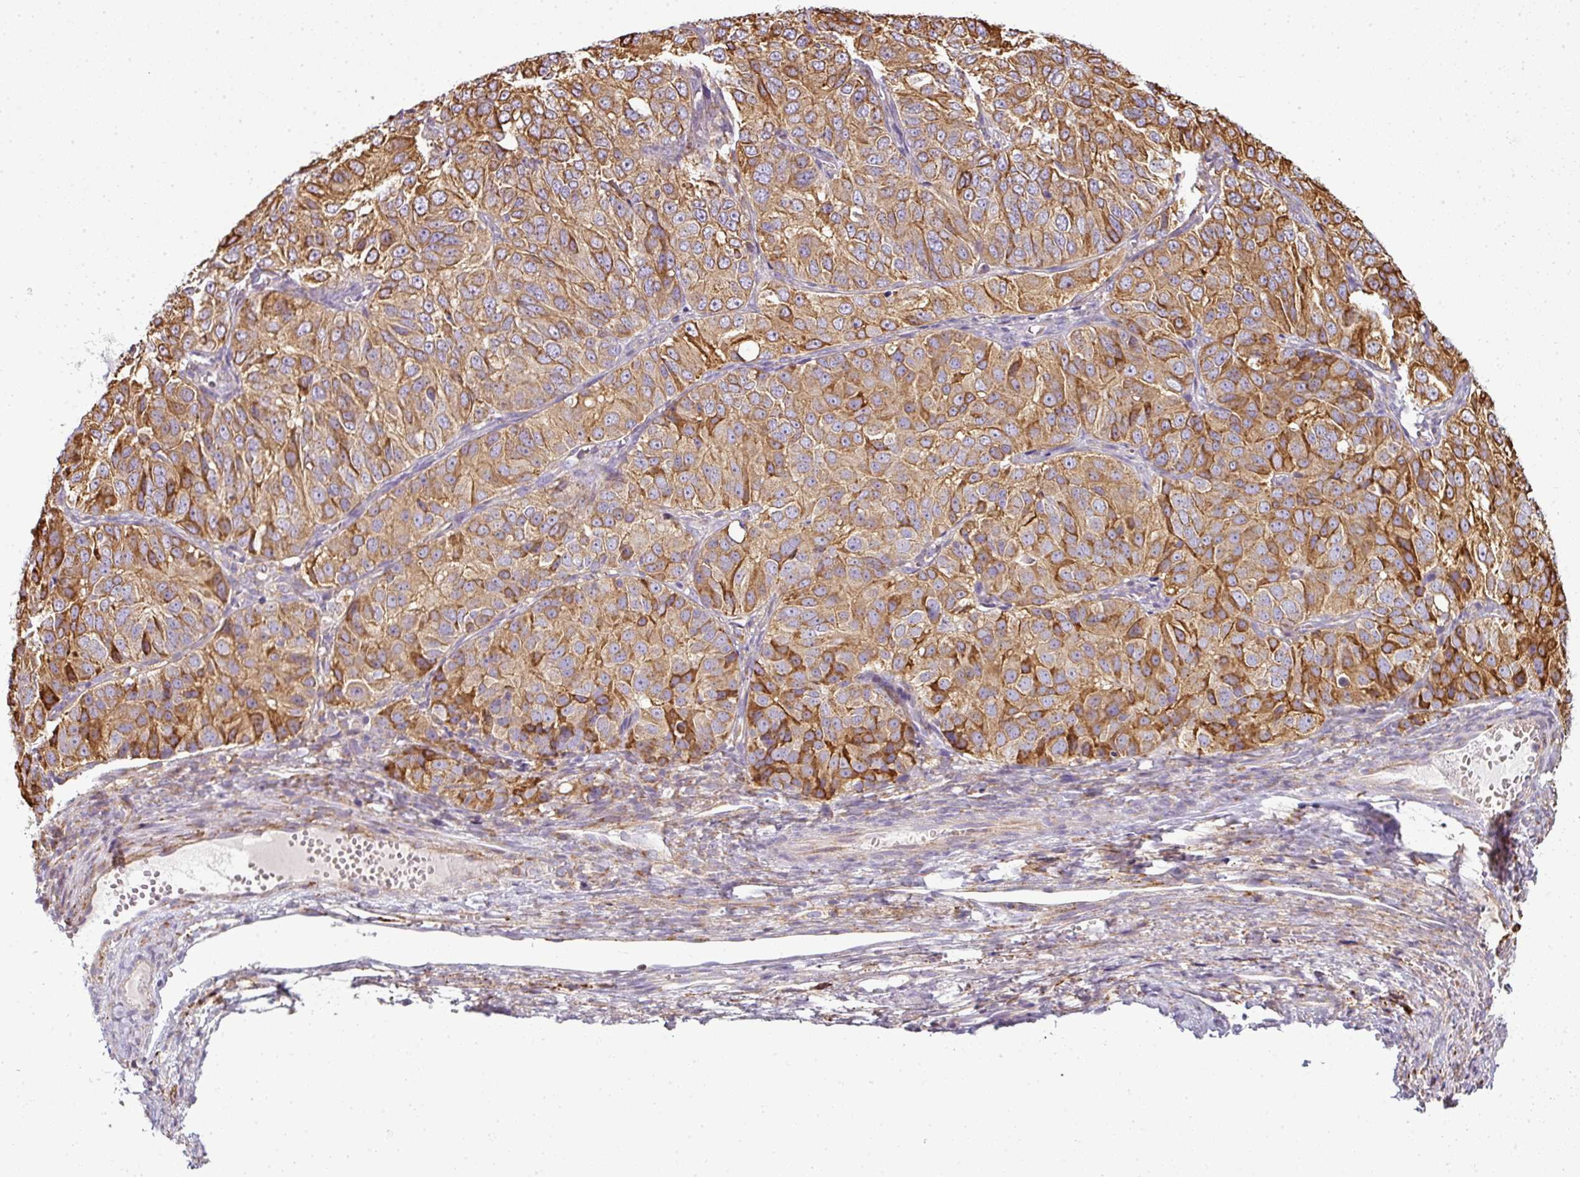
{"staining": {"intensity": "moderate", "quantity": ">75%", "location": "cytoplasmic/membranous"}, "tissue": "ovarian cancer", "cell_type": "Tumor cells", "image_type": "cancer", "snomed": [{"axis": "morphology", "description": "Carcinoma, endometroid"}, {"axis": "topography", "description": "Ovary"}], "caption": "Approximately >75% of tumor cells in human ovarian cancer (endometroid carcinoma) display moderate cytoplasmic/membranous protein expression as visualized by brown immunohistochemical staining.", "gene": "ANKRD18A", "patient": {"sex": "female", "age": 51}}